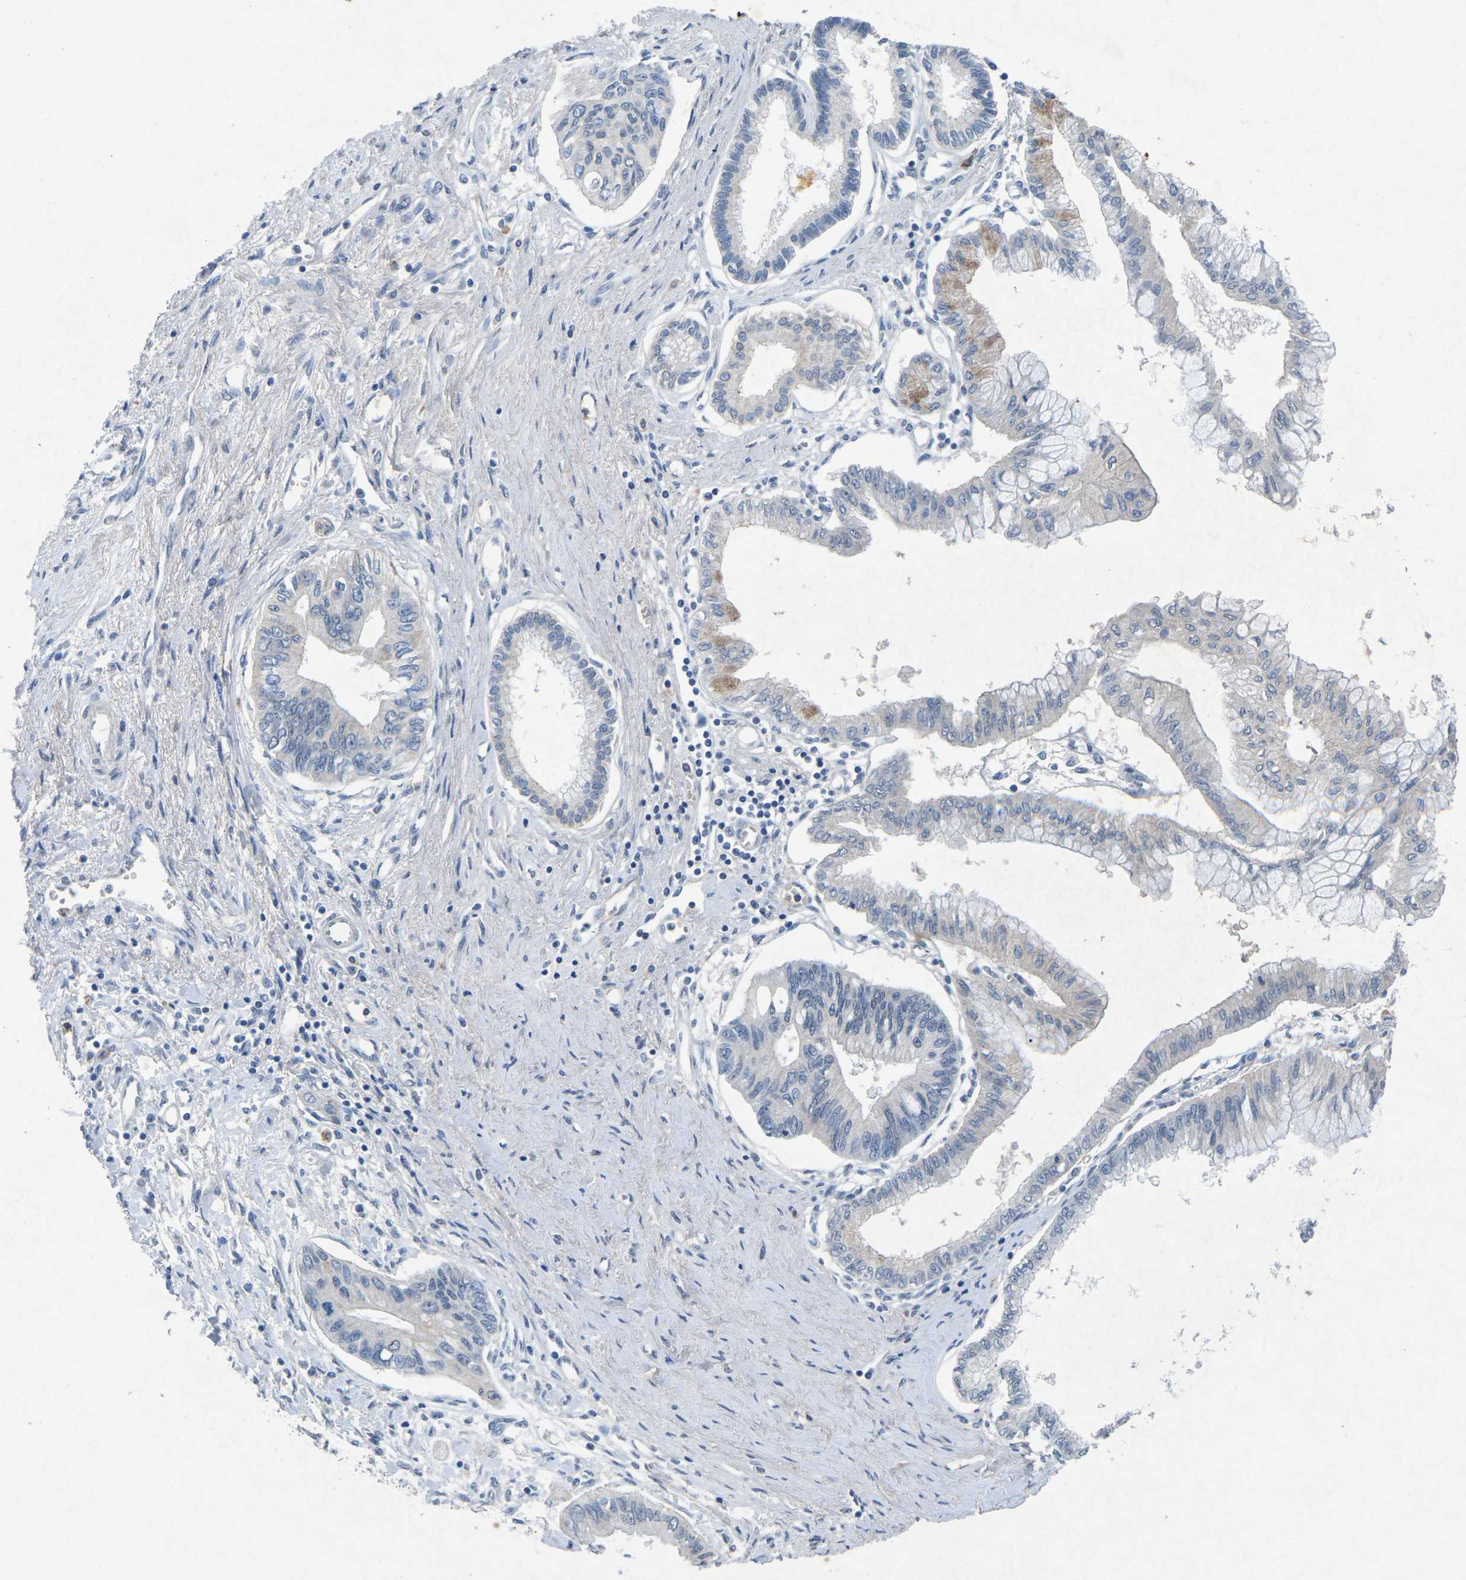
{"staining": {"intensity": "weak", "quantity": "<25%", "location": "cytoplasmic/membranous"}, "tissue": "pancreatic cancer", "cell_type": "Tumor cells", "image_type": "cancer", "snomed": [{"axis": "morphology", "description": "Adenocarcinoma, NOS"}, {"axis": "topography", "description": "Pancreas"}], "caption": "Photomicrograph shows no protein staining in tumor cells of pancreatic cancer tissue. (DAB (3,3'-diaminobenzidine) IHC with hematoxylin counter stain).", "gene": "PLG", "patient": {"sex": "female", "age": 77}}